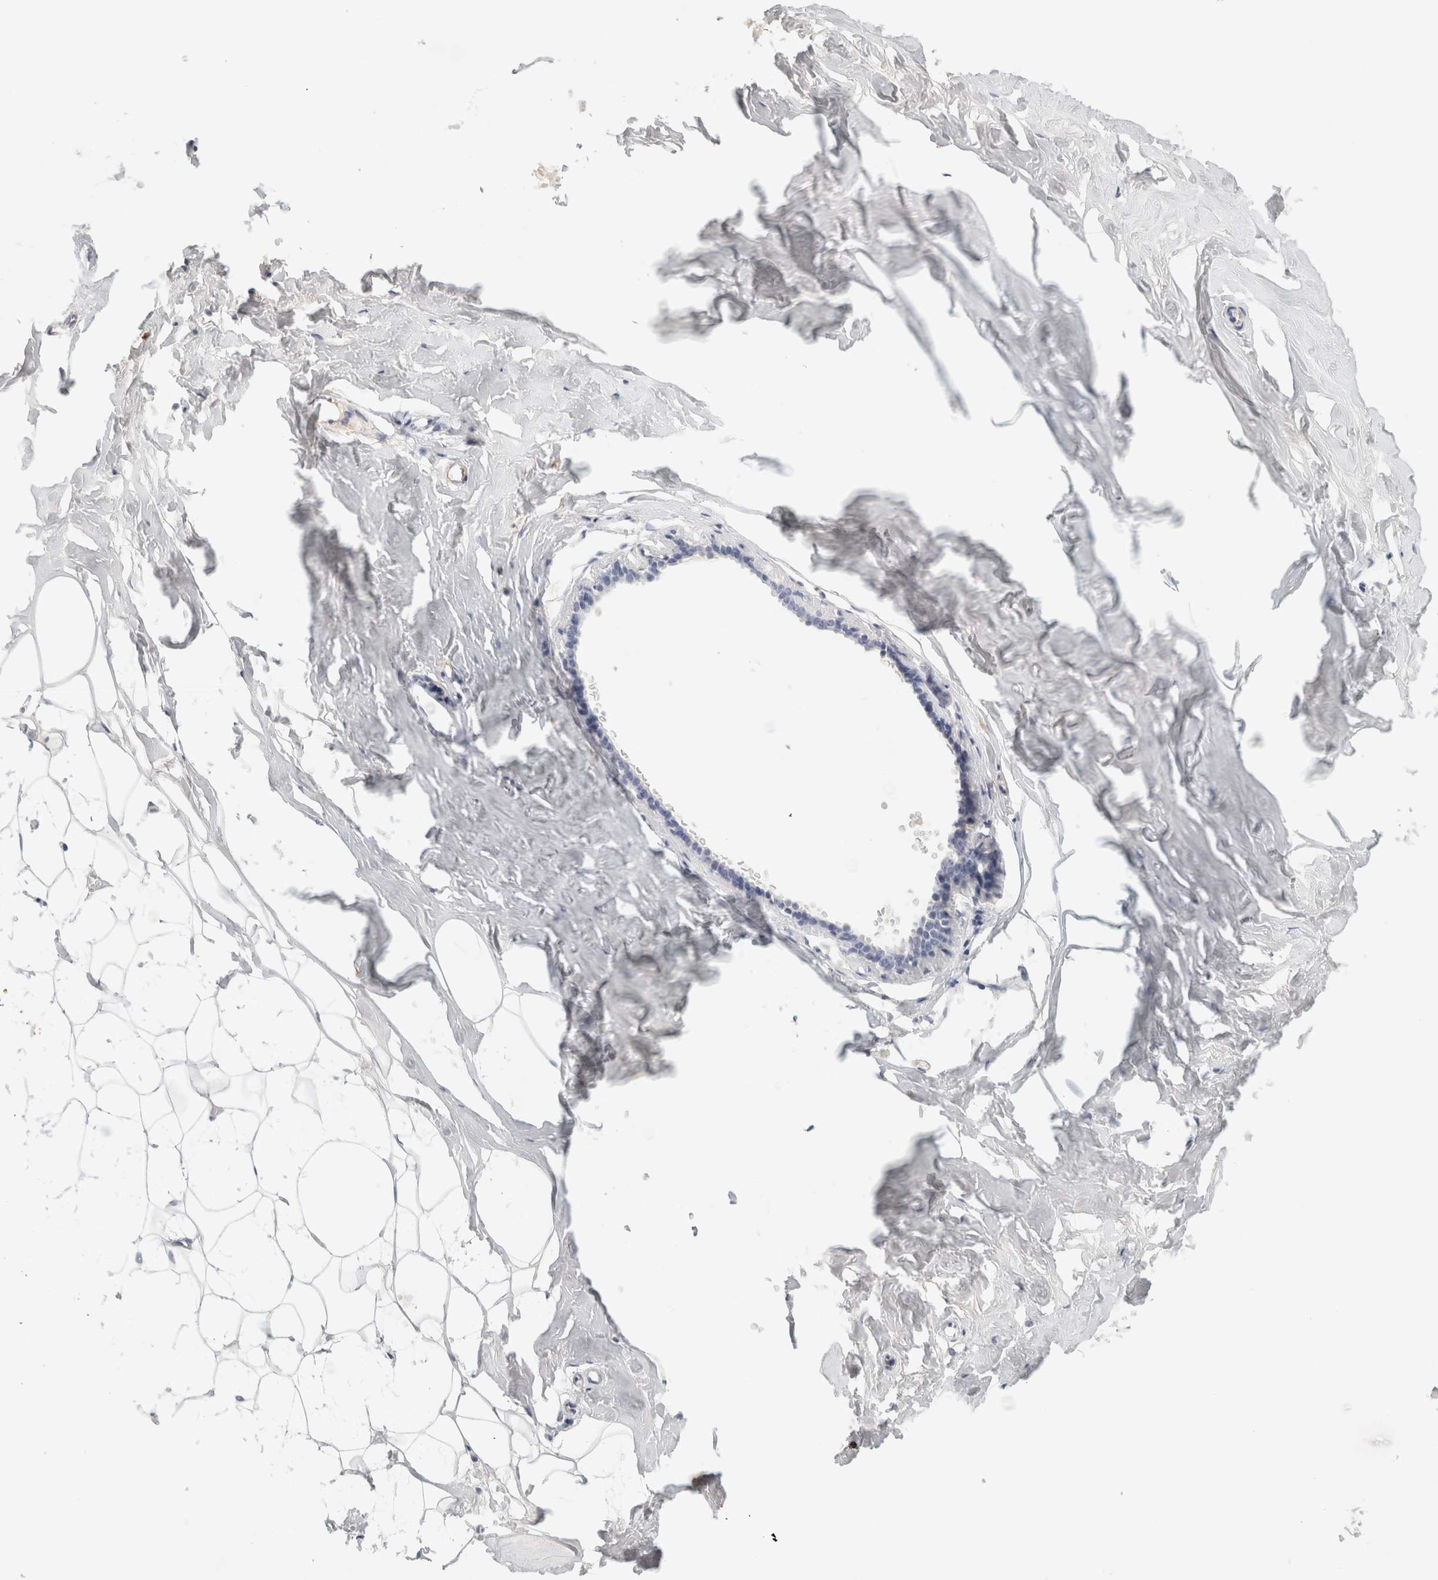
{"staining": {"intensity": "negative", "quantity": "none", "location": "none"}, "tissue": "adipose tissue", "cell_type": "Adipocytes", "image_type": "normal", "snomed": [{"axis": "morphology", "description": "Normal tissue, NOS"}, {"axis": "morphology", "description": "Fibrosis, NOS"}, {"axis": "topography", "description": "Breast"}, {"axis": "topography", "description": "Adipose tissue"}], "caption": "Adipocytes show no significant protein positivity in unremarkable adipose tissue. (Immunohistochemistry, brightfield microscopy, high magnification).", "gene": "FGL2", "patient": {"sex": "female", "age": 39}}